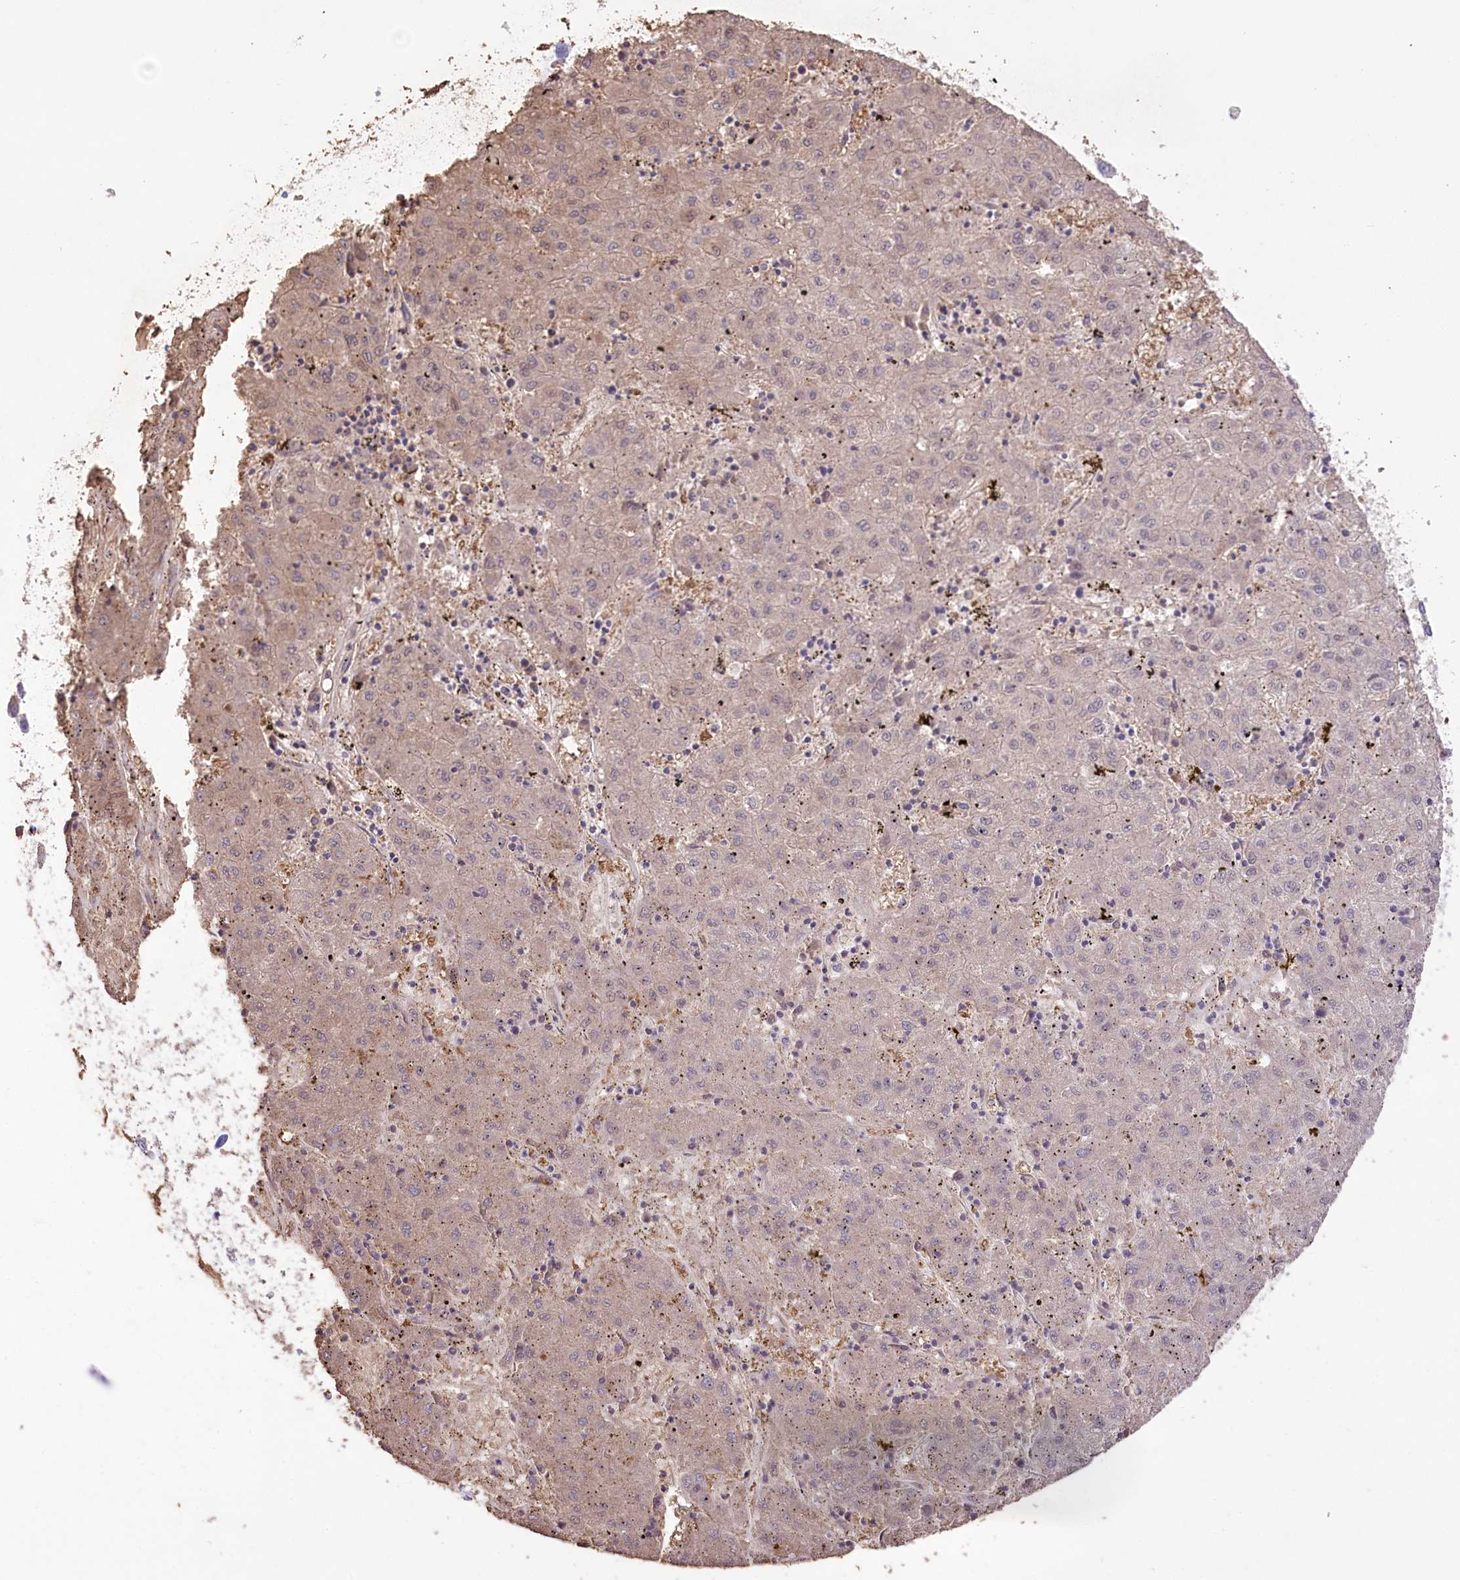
{"staining": {"intensity": "weak", "quantity": "25%-75%", "location": "cytoplasmic/membranous"}, "tissue": "liver cancer", "cell_type": "Tumor cells", "image_type": "cancer", "snomed": [{"axis": "morphology", "description": "Carcinoma, Hepatocellular, NOS"}, {"axis": "topography", "description": "Liver"}], "caption": "Protein expression analysis of human liver cancer (hepatocellular carcinoma) reveals weak cytoplasmic/membranous positivity in about 25%-75% of tumor cells. (brown staining indicates protein expression, while blue staining denotes nuclei).", "gene": "PRSS53", "patient": {"sex": "male", "age": 72}}